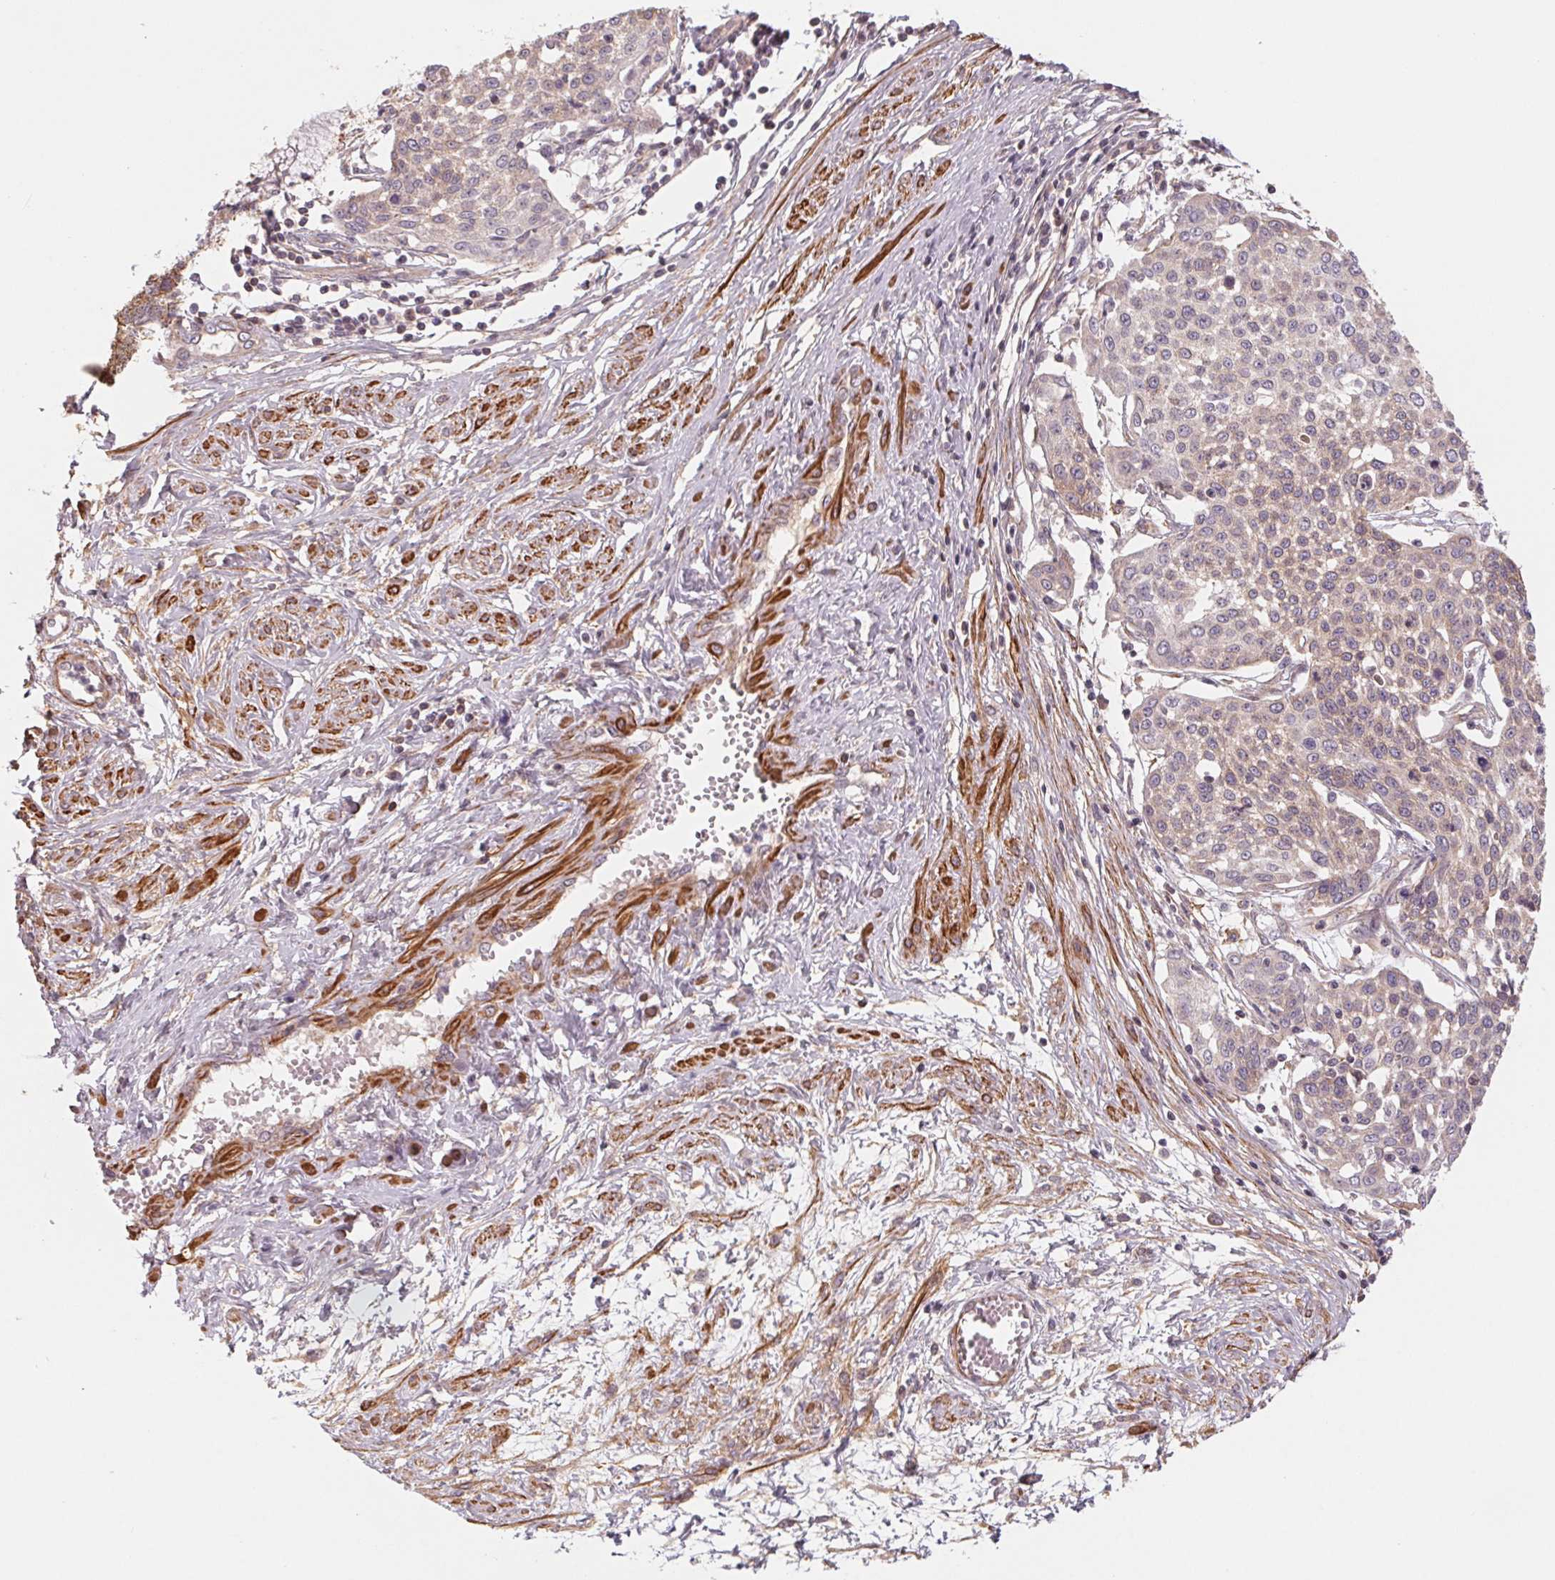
{"staining": {"intensity": "weak", "quantity": "<25%", "location": "cytoplasmic/membranous"}, "tissue": "cervical cancer", "cell_type": "Tumor cells", "image_type": "cancer", "snomed": [{"axis": "morphology", "description": "Squamous cell carcinoma, NOS"}, {"axis": "topography", "description": "Cervix"}], "caption": "Immunohistochemical staining of human cervical squamous cell carcinoma reveals no significant positivity in tumor cells.", "gene": "CCDC112", "patient": {"sex": "female", "age": 34}}